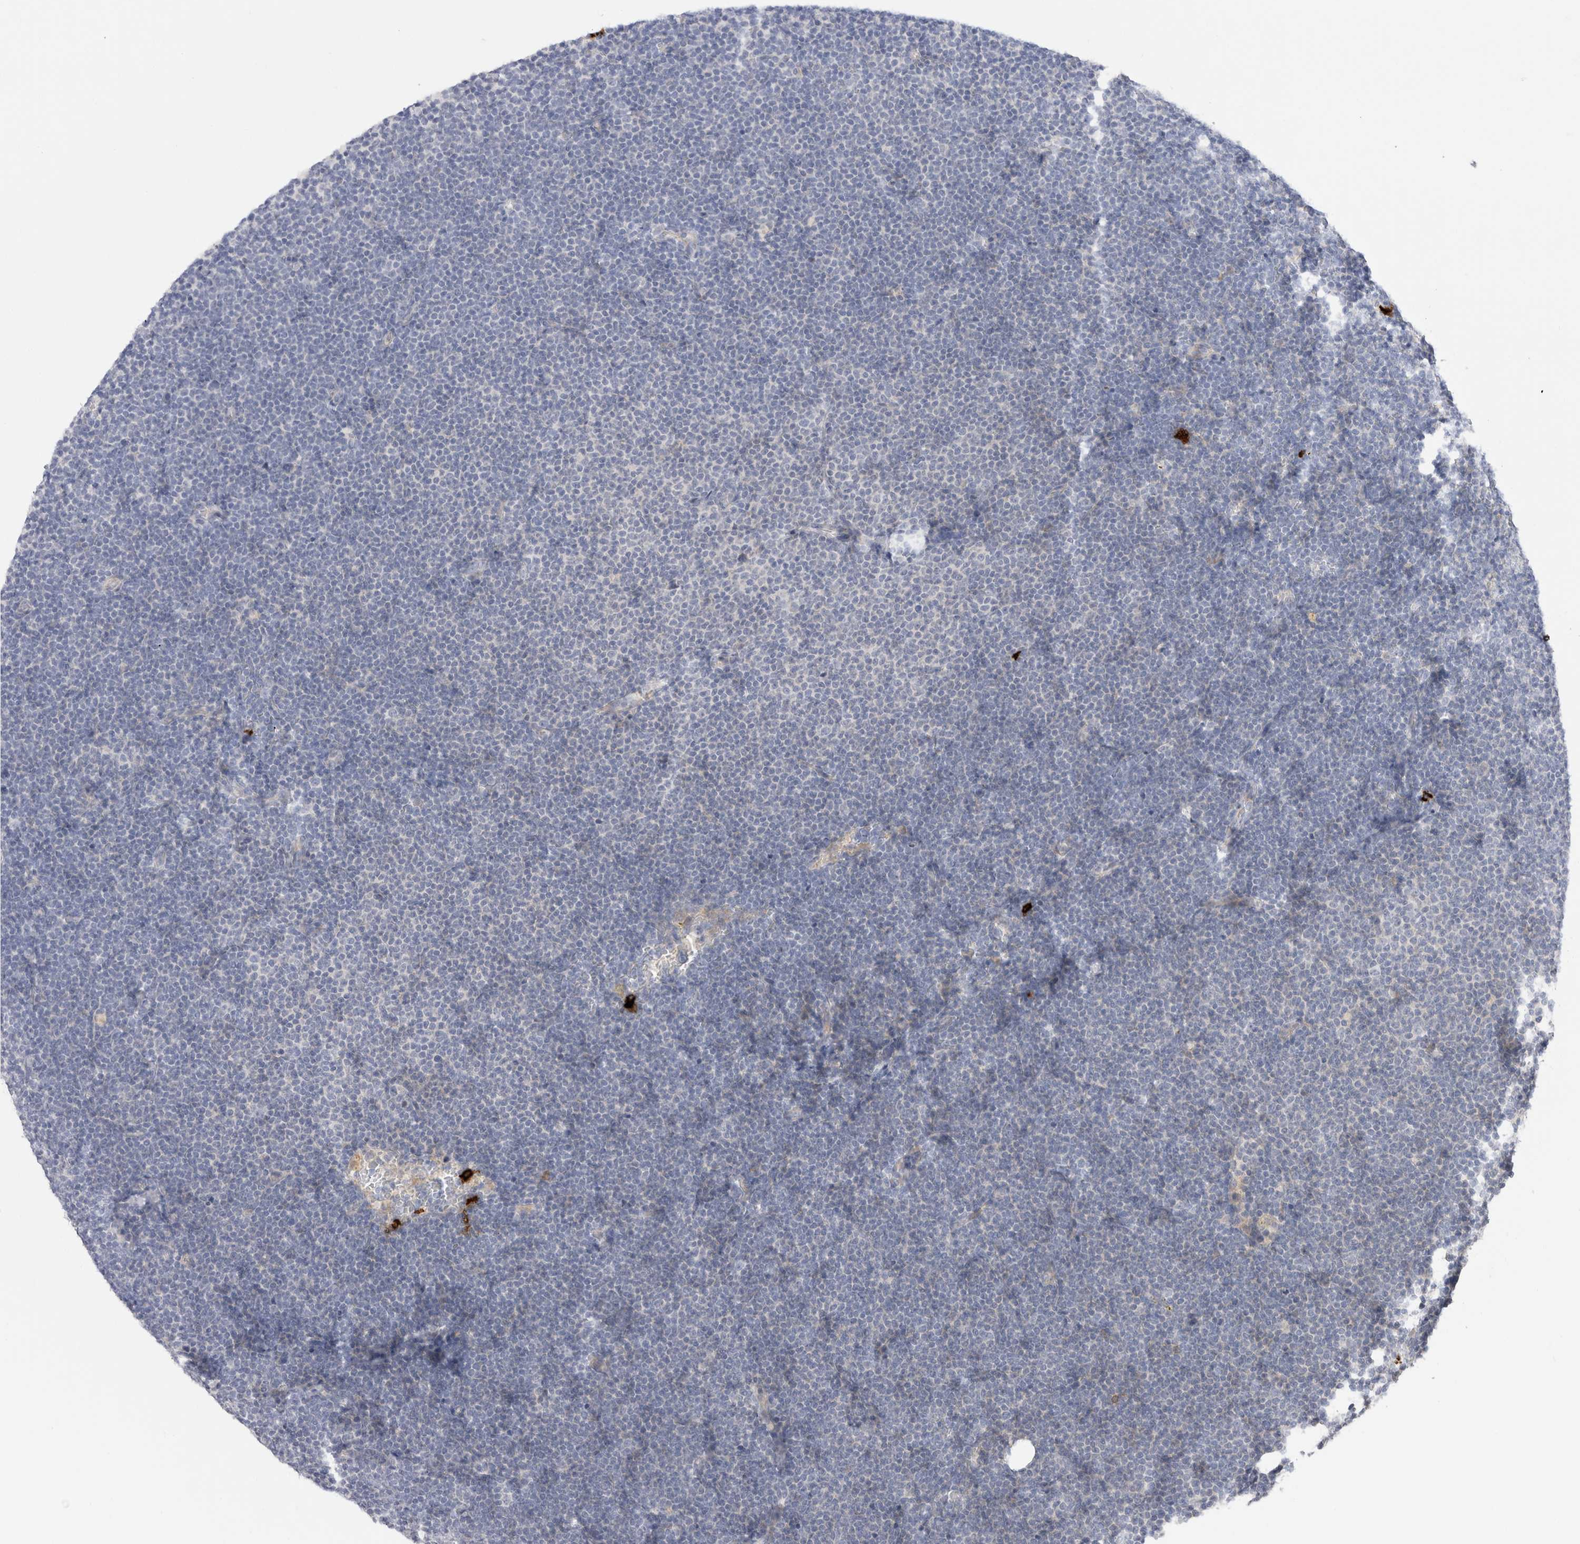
{"staining": {"intensity": "negative", "quantity": "none", "location": "none"}, "tissue": "lymphoma", "cell_type": "Tumor cells", "image_type": "cancer", "snomed": [{"axis": "morphology", "description": "Malignant lymphoma, non-Hodgkin's type, Low grade"}, {"axis": "topography", "description": "Lymph node"}], "caption": "Low-grade malignant lymphoma, non-Hodgkin's type was stained to show a protein in brown. There is no significant expression in tumor cells. (Brightfield microscopy of DAB IHC at high magnification).", "gene": "SPINK2", "patient": {"sex": "female", "age": 53}}